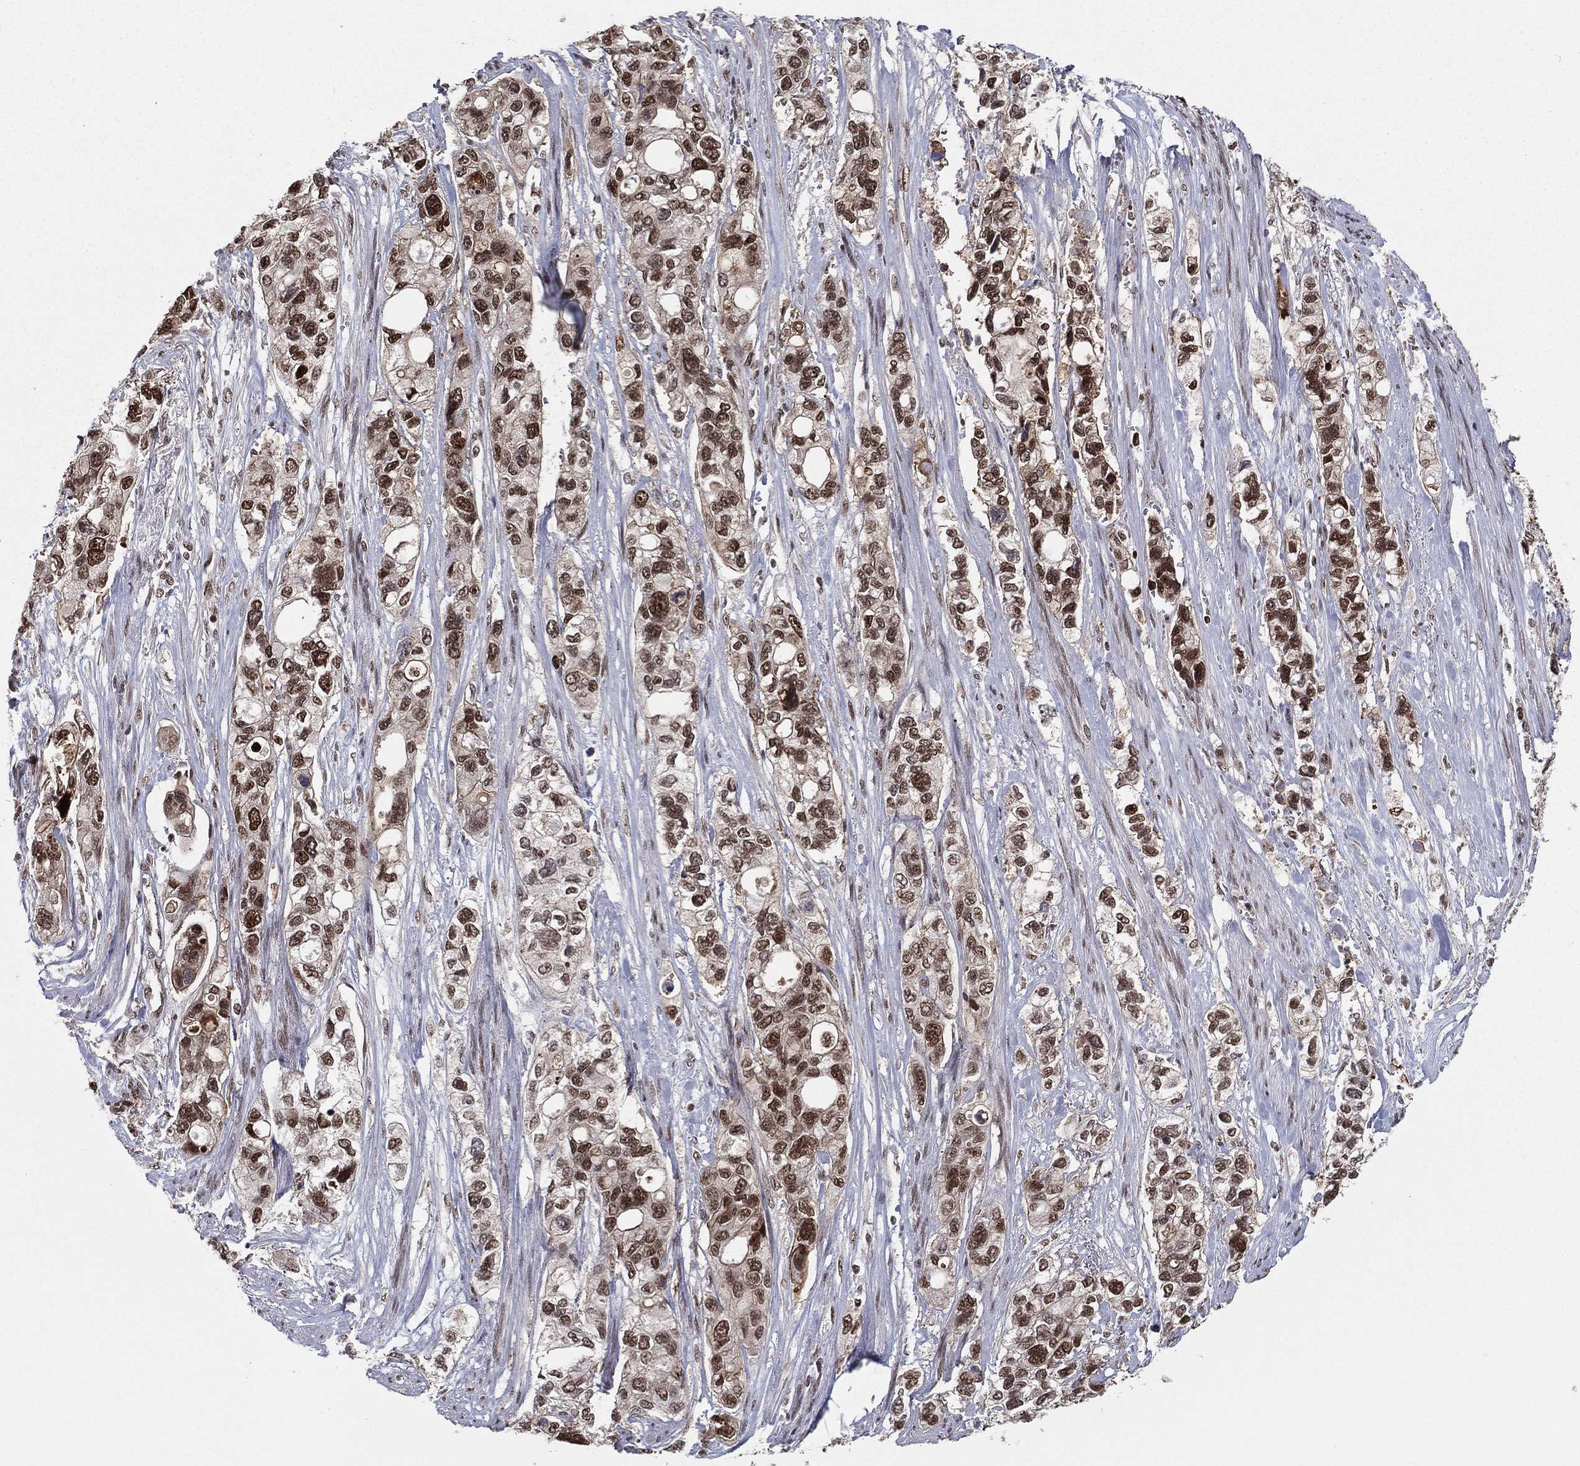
{"staining": {"intensity": "strong", "quantity": "25%-75%", "location": "nuclear"}, "tissue": "stomach cancer", "cell_type": "Tumor cells", "image_type": "cancer", "snomed": [{"axis": "morphology", "description": "Adenocarcinoma, NOS"}, {"axis": "topography", "description": "Stomach, upper"}], "caption": "Immunohistochemical staining of human stomach cancer exhibits high levels of strong nuclear positivity in approximately 25%-75% of tumor cells. (brown staining indicates protein expression, while blue staining denotes nuclei).", "gene": "GPALPP1", "patient": {"sex": "female", "age": 81}}